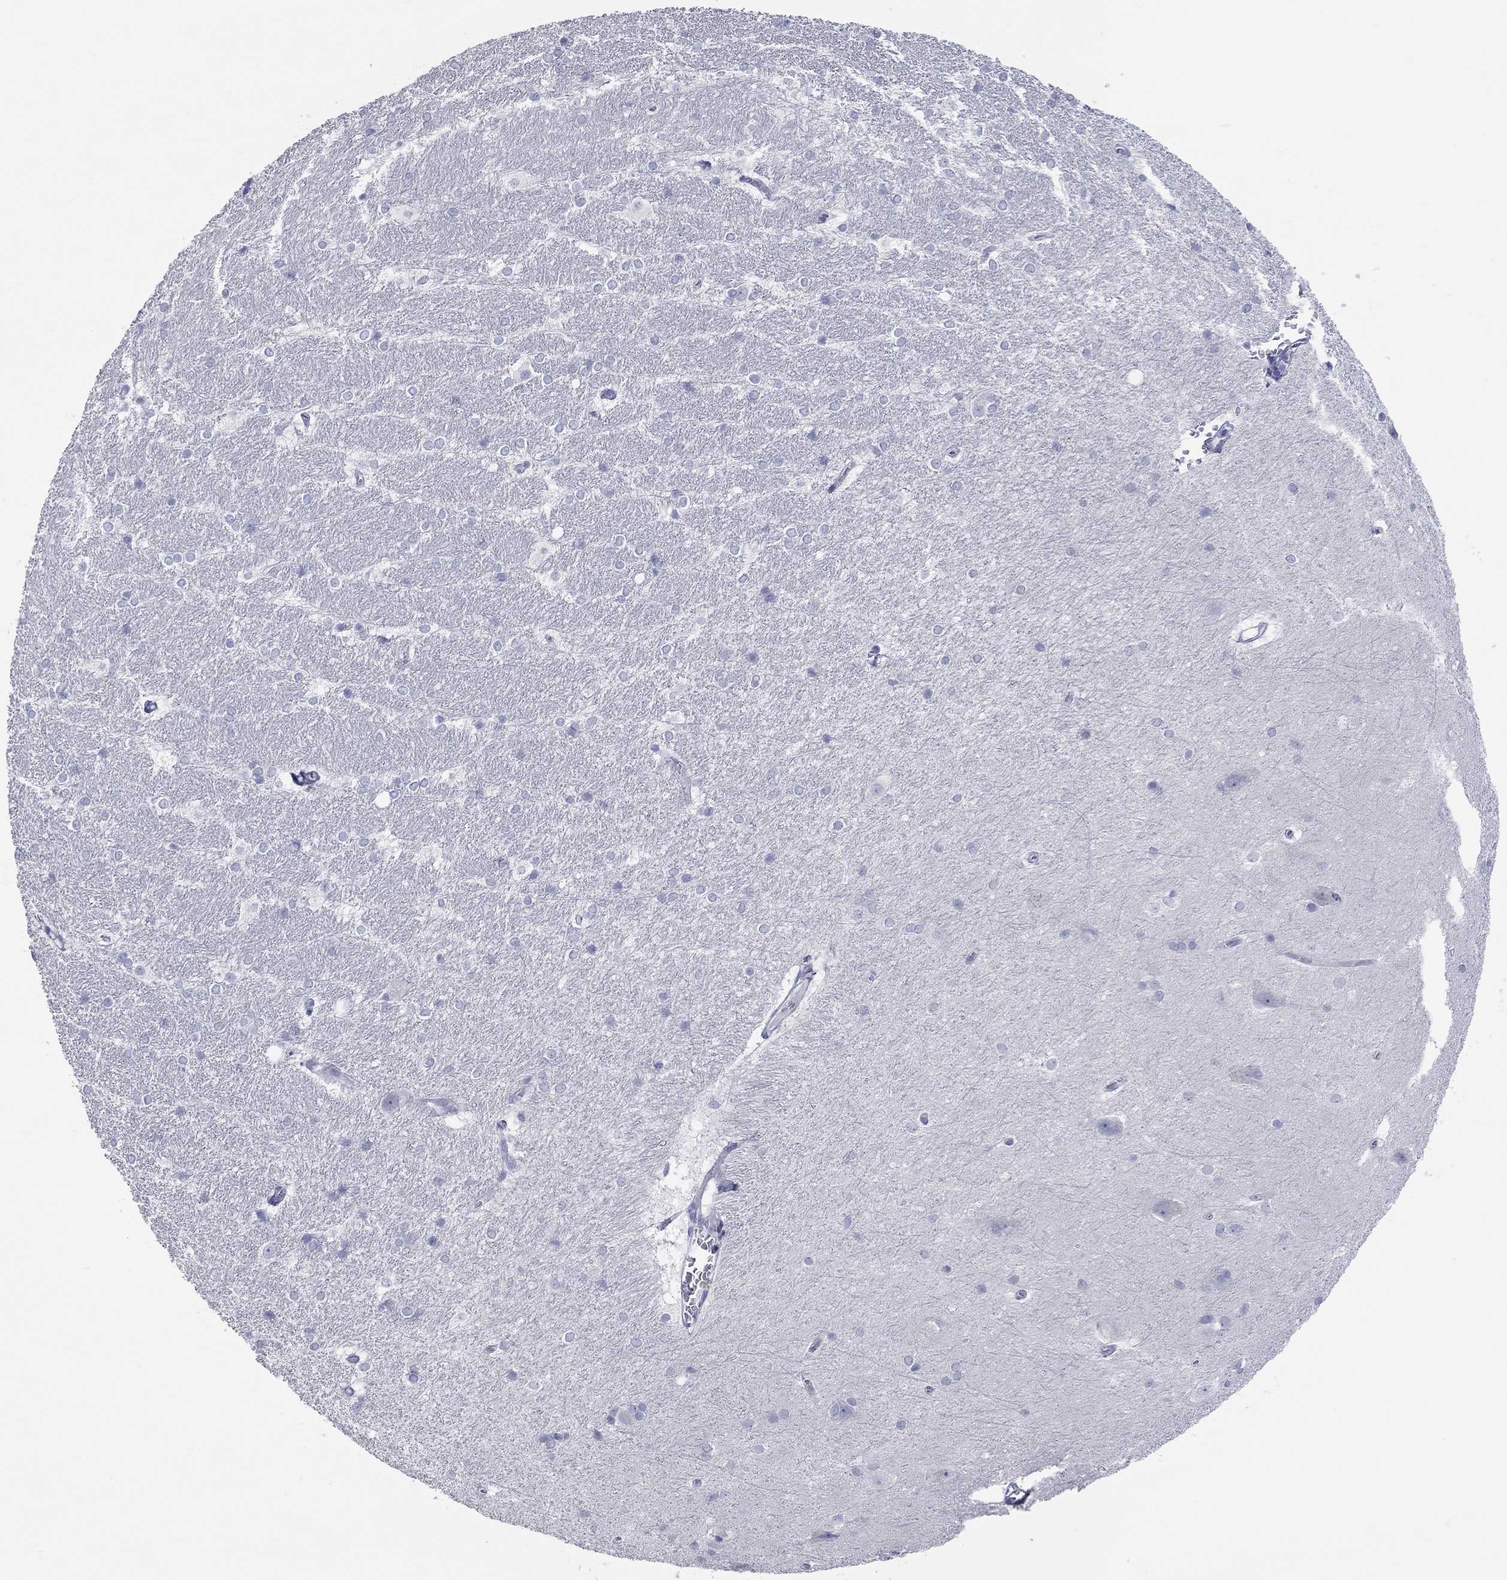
{"staining": {"intensity": "negative", "quantity": "none", "location": "none"}, "tissue": "hippocampus", "cell_type": "Glial cells", "image_type": "normal", "snomed": [{"axis": "morphology", "description": "Normal tissue, NOS"}, {"axis": "topography", "description": "Cerebral cortex"}, {"axis": "topography", "description": "Hippocampus"}], "caption": "Benign hippocampus was stained to show a protein in brown. There is no significant staining in glial cells.", "gene": "AK8", "patient": {"sex": "female", "age": 19}}